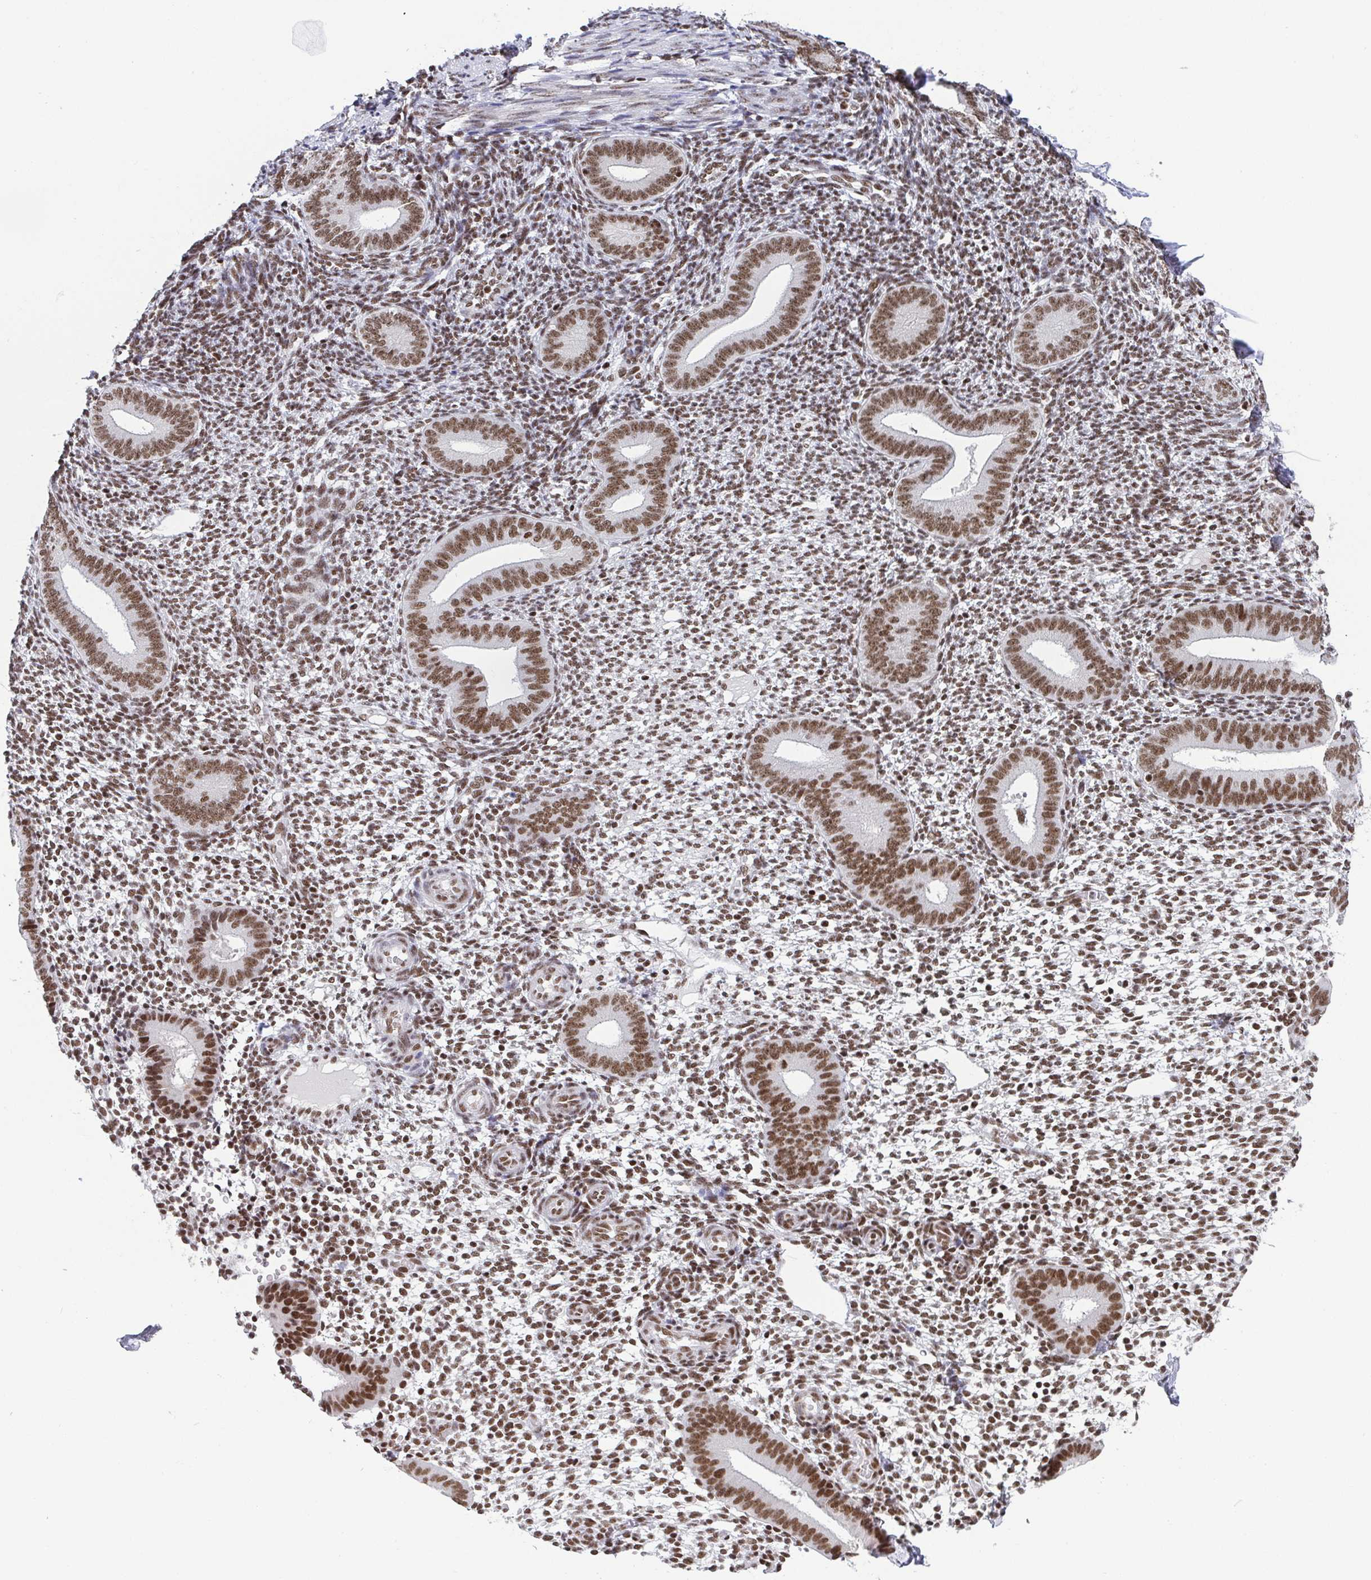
{"staining": {"intensity": "moderate", "quantity": ">75%", "location": "nuclear"}, "tissue": "endometrium", "cell_type": "Cells in endometrial stroma", "image_type": "normal", "snomed": [{"axis": "morphology", "description": "Normal tissue, NOS"}, {"axis": "topography", "description": "Endometrium"}], "caption": "Cells in endometrial stroma display medium levels of moderate nuclear staining in about >75% of cells in benign endometrium.", "gene": "CTCF", "patient": {"sex": "female", "age": 40}}